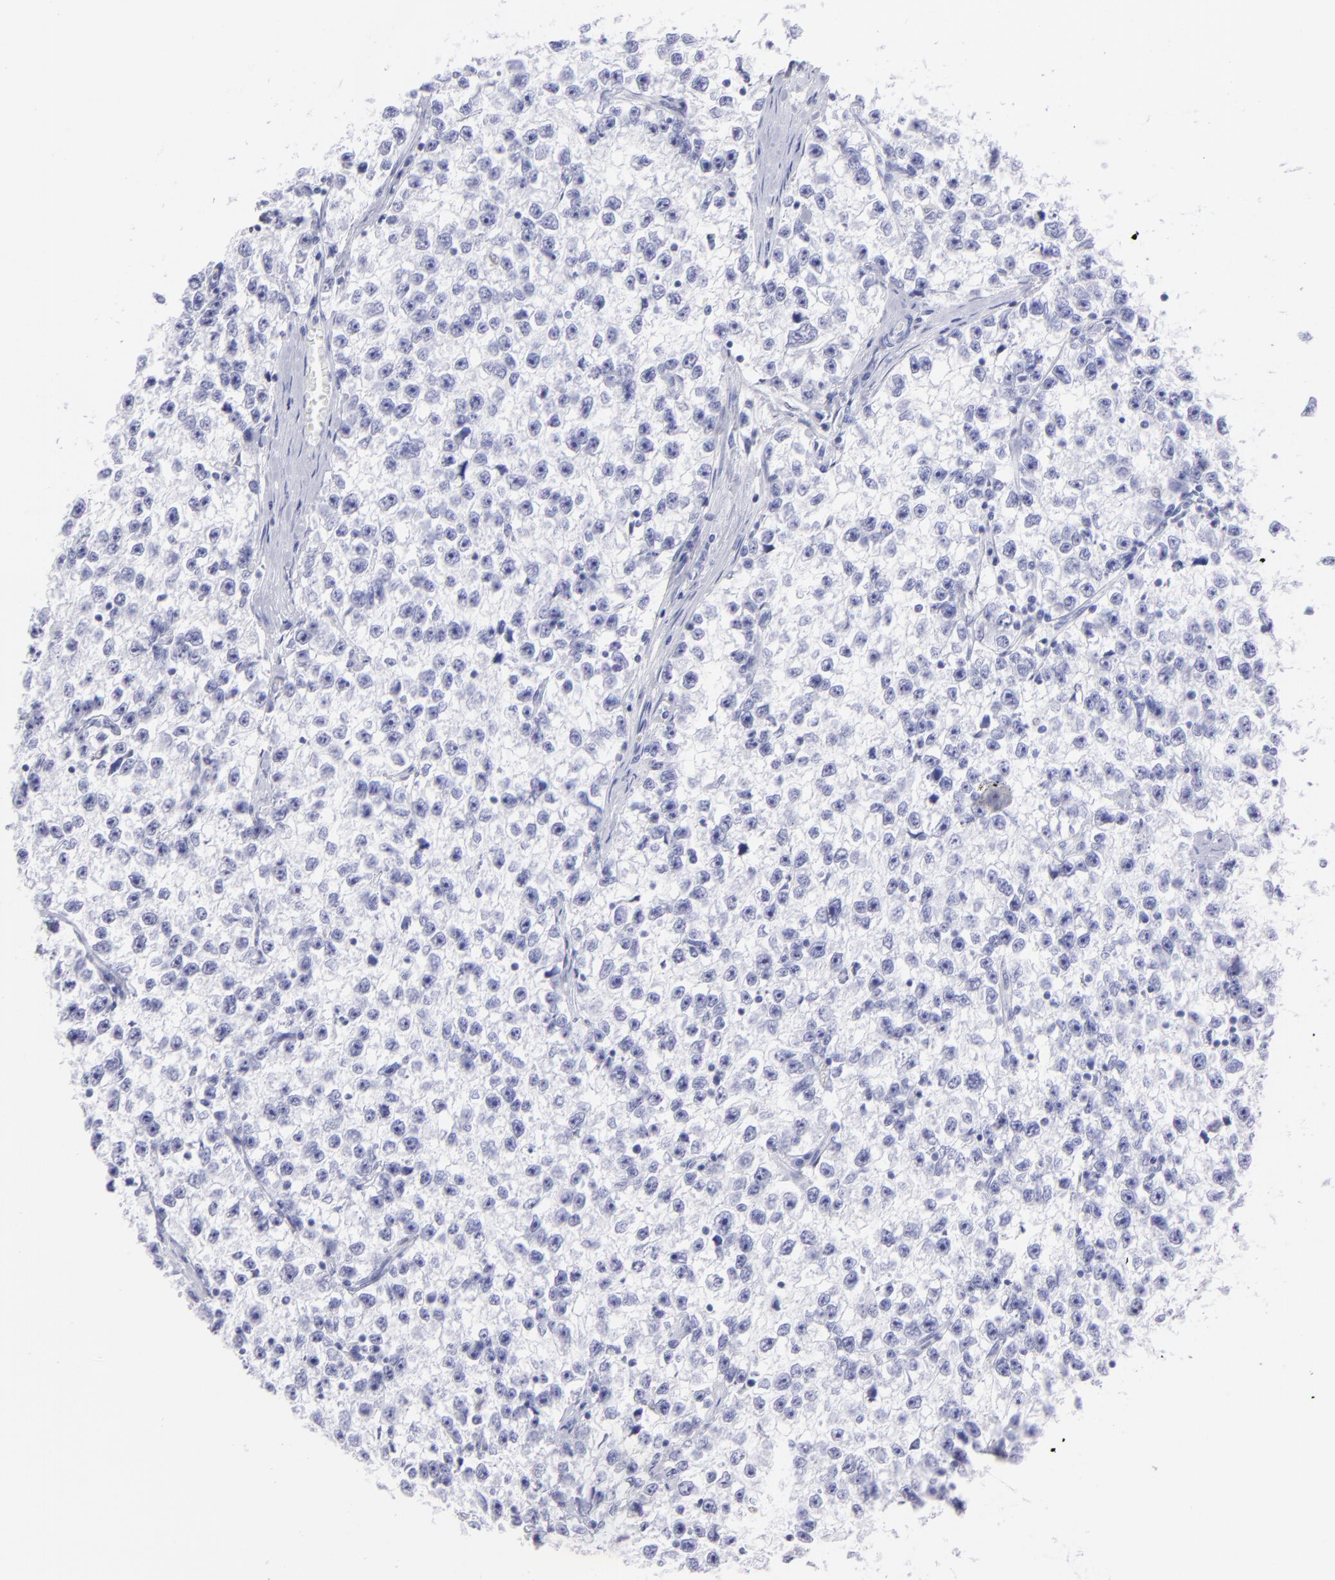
{"staining": {"intensity": "negative", "quantity": "none", "location": "none"}, "tissue": "testis cancer", "cell_type": "Tumor cells", "image_type": "cancer", "snomed": [{"axis": "morphology", "description": "Seminoma, NOS"}, {"axis": "morphology", "description": "Carcinoma, Embryonal, NOS"}, {"axis": "topography", "description": "Testis"}], "caption": "High magnification brightfield microscopy of seminoma (testis) stained with DAB (brown) and counterstained with hematoxylin (blue): tumor cells show no significant positivity.", "gene": "MITF", "patient": {"sex": "male", "age": 30}}